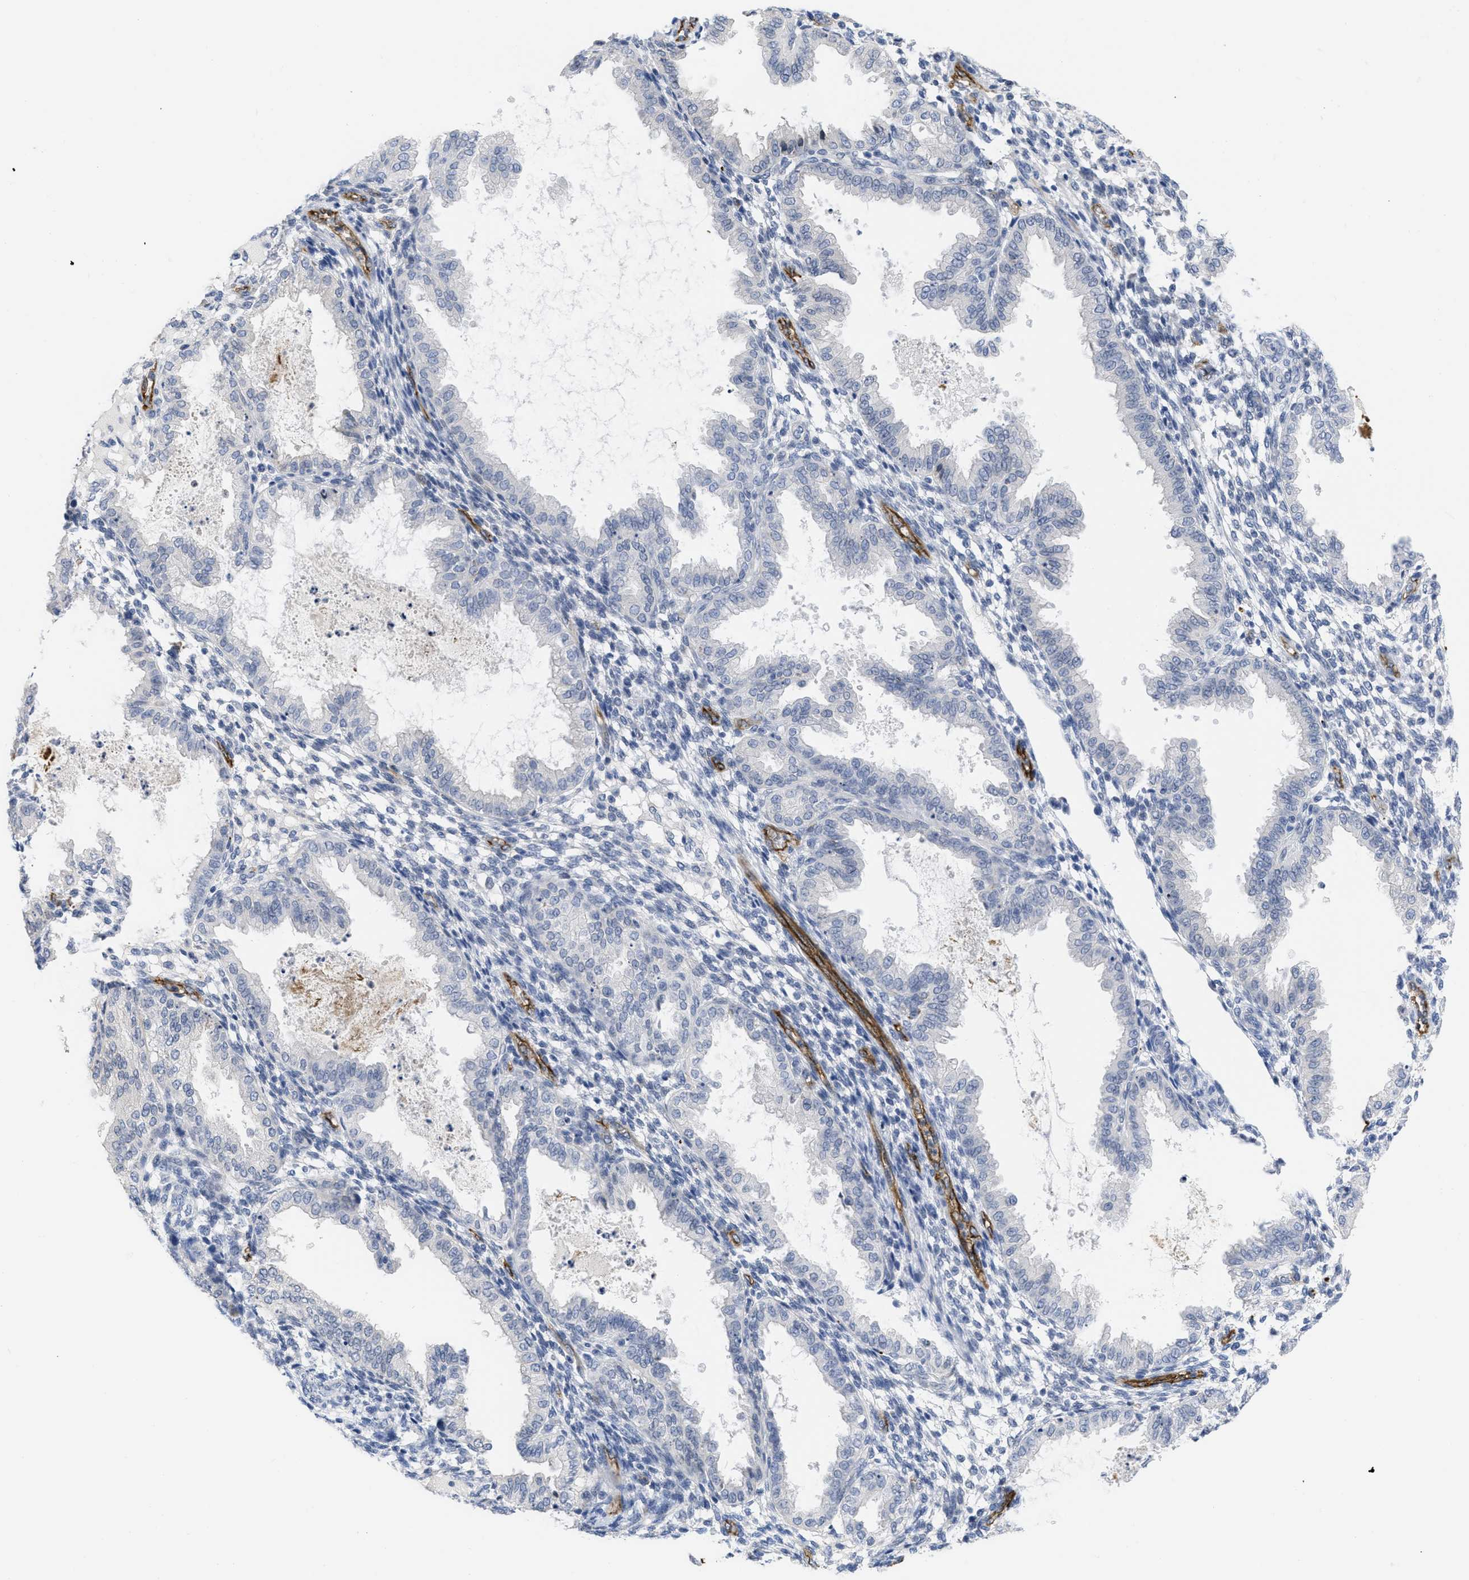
{"staining": {"intensity": "negative", "quantity": "none", "location": "none"}, "tissue": "endometrium", "cell_type": "Cells in endometrial stroma", "image_type": "normal", "snomed": [{"axis": "morphology", "description": "Normal tissue, NOS"}, {"axis": "topography", "description": "Endometrium"}], "caption": "Protein analysis of unremarkable endometrium displays no significant staining in cells in endometrial stroma.", "gene": "ACKR1", "patient": {"sex": "female", "age": 33}}